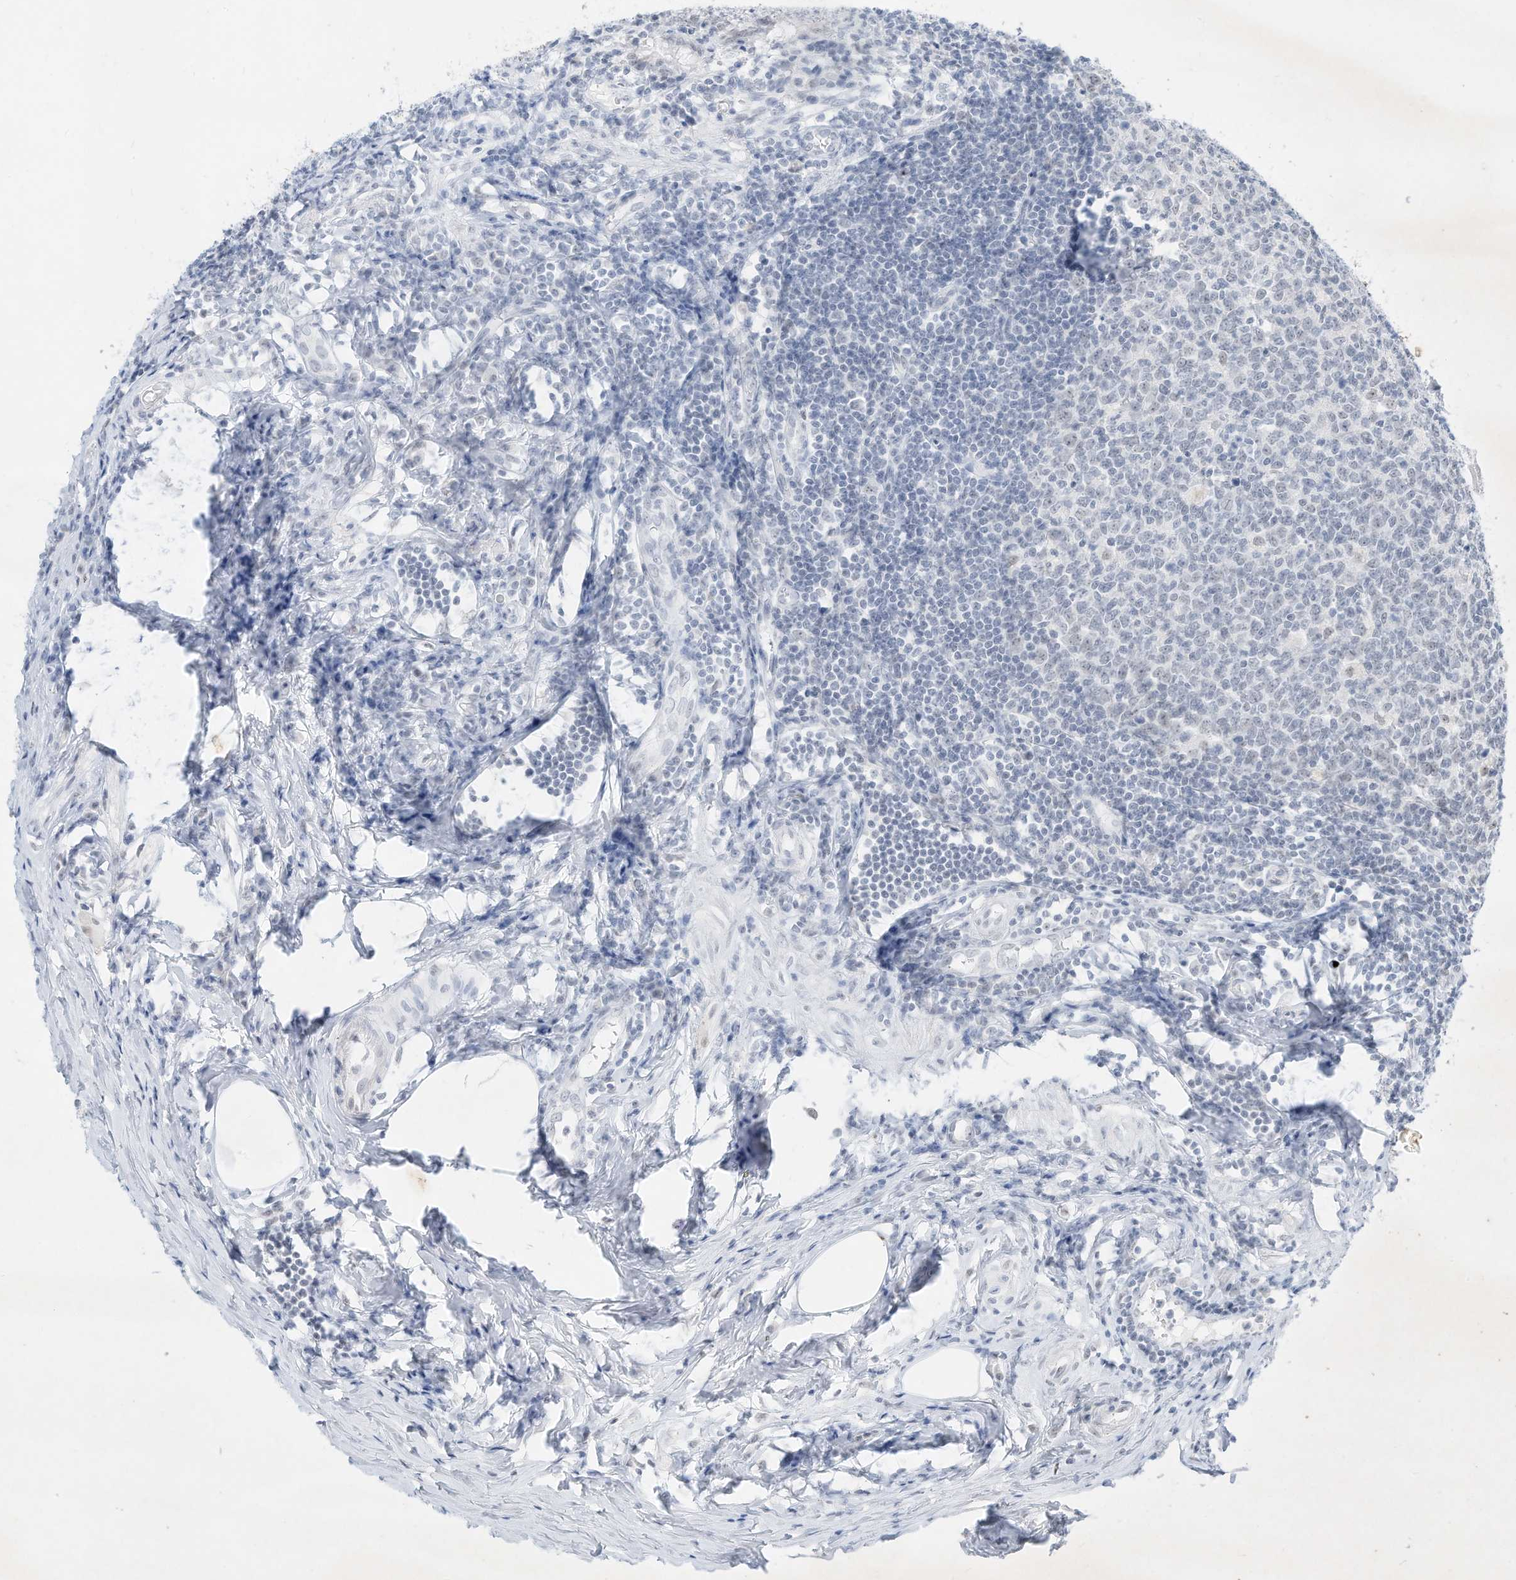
{"staining": {"intensity": "negative", "quantity": "none", "location": "none"}, "tissue": "appendix", "cell_type": "Glandular cells", "image_type": "normal", "snomed": [{"axis": "morphology", "description": "Normal tissue, NOS"}, {"axis": "topography", "description": "Appendix"}], "caption": "A photomicrograph of human appendix is negative for staining in glandular cells. Nuclei are stained in blue.", "gene": "PGC", "patient": {"sex": "female", "age": 54}}